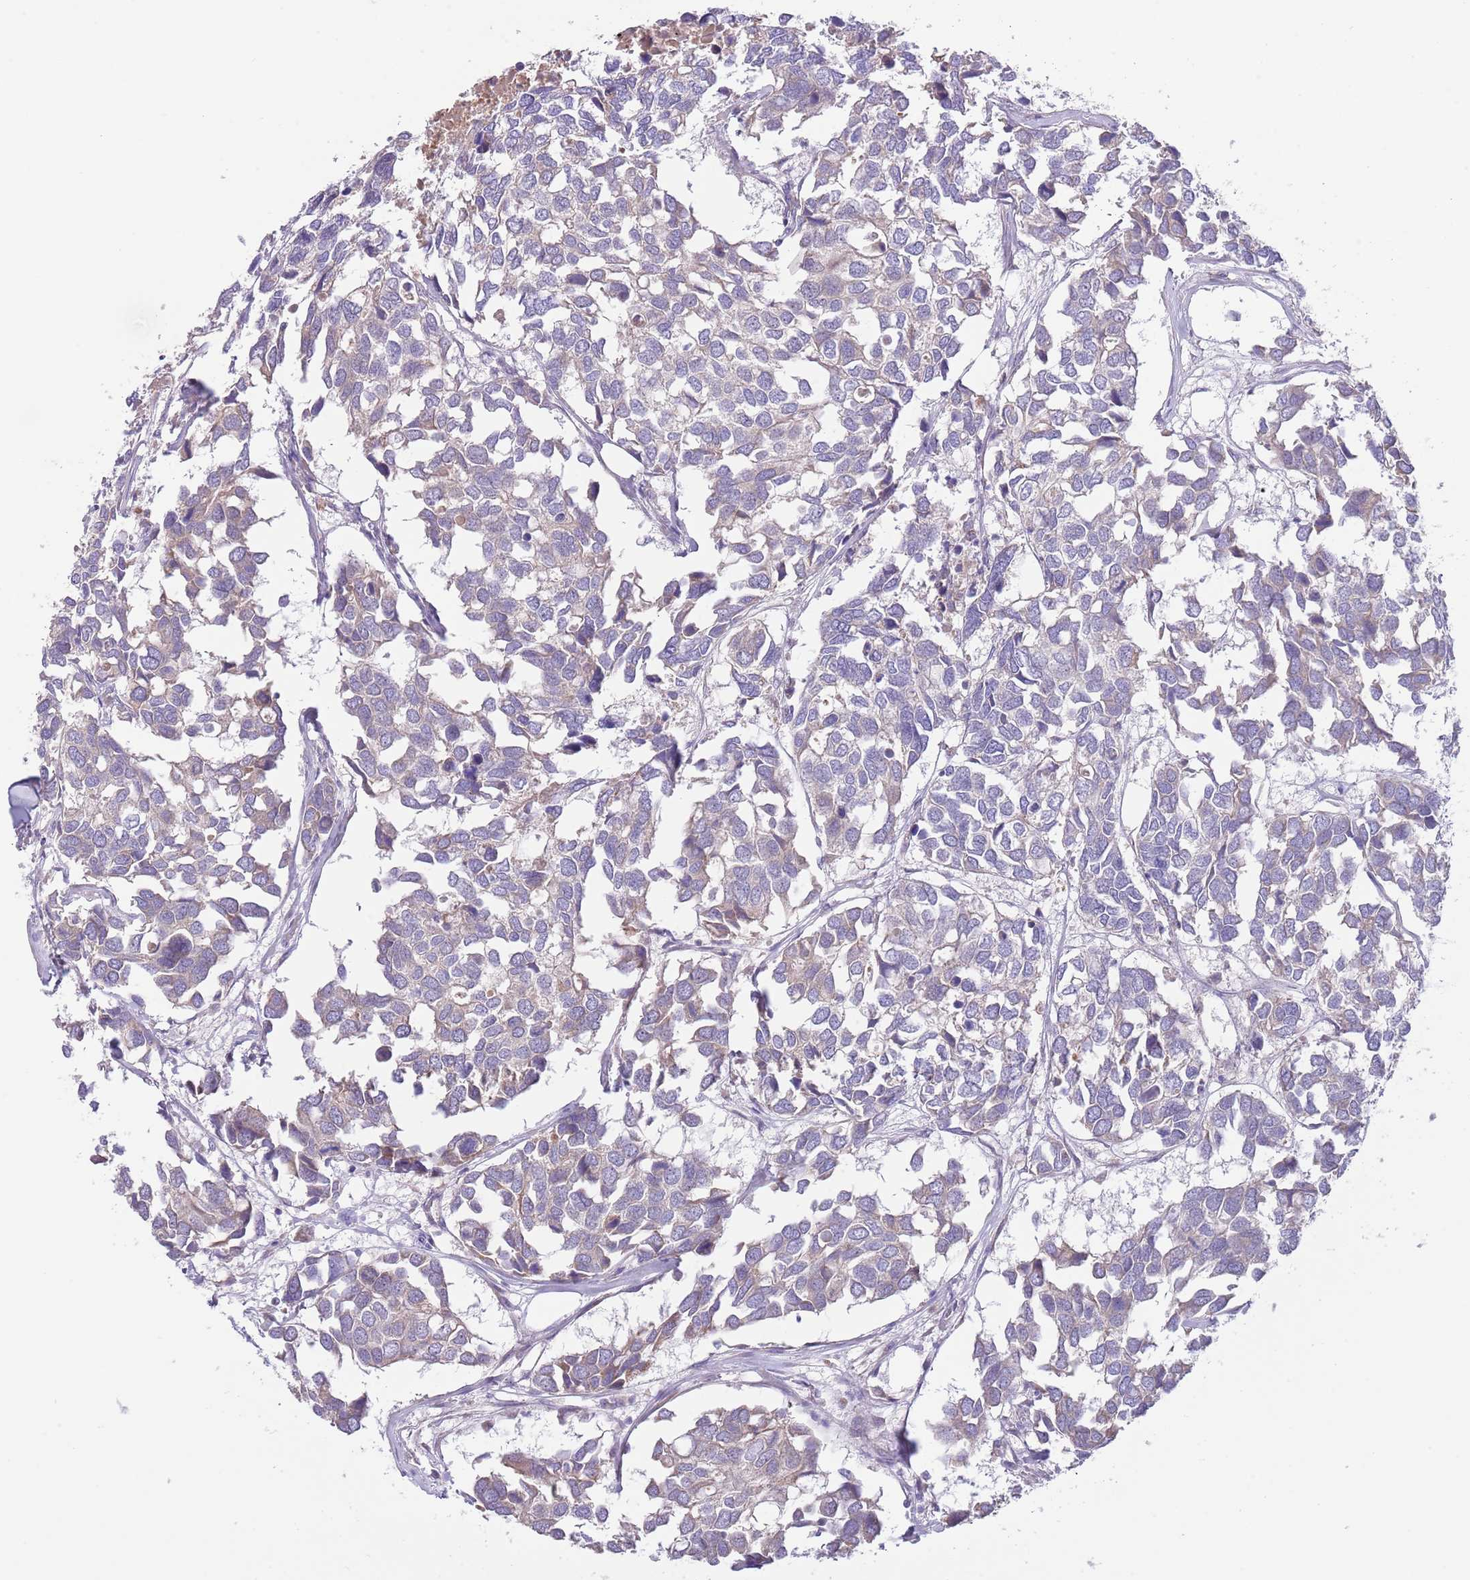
{"staining": {"intensity": "weak", "quantity": "<25%", "location": "cytoplasmic/membranous"}, "tissue": "breast cancer", "cell_type": "Tumor cells", "image_type": "cancer", "snomed": [{"axis": "morphology", "description": "Duct carcinoma"}, {"axis": "topography", "description": "Breast"}], "caption": "Micrograph shows no protein expression in tumor cells of breast cancer (intraductal carcinoma) tissue.", "gene": "AP1S2", "patient": {"sex": "female", "age": 83}}